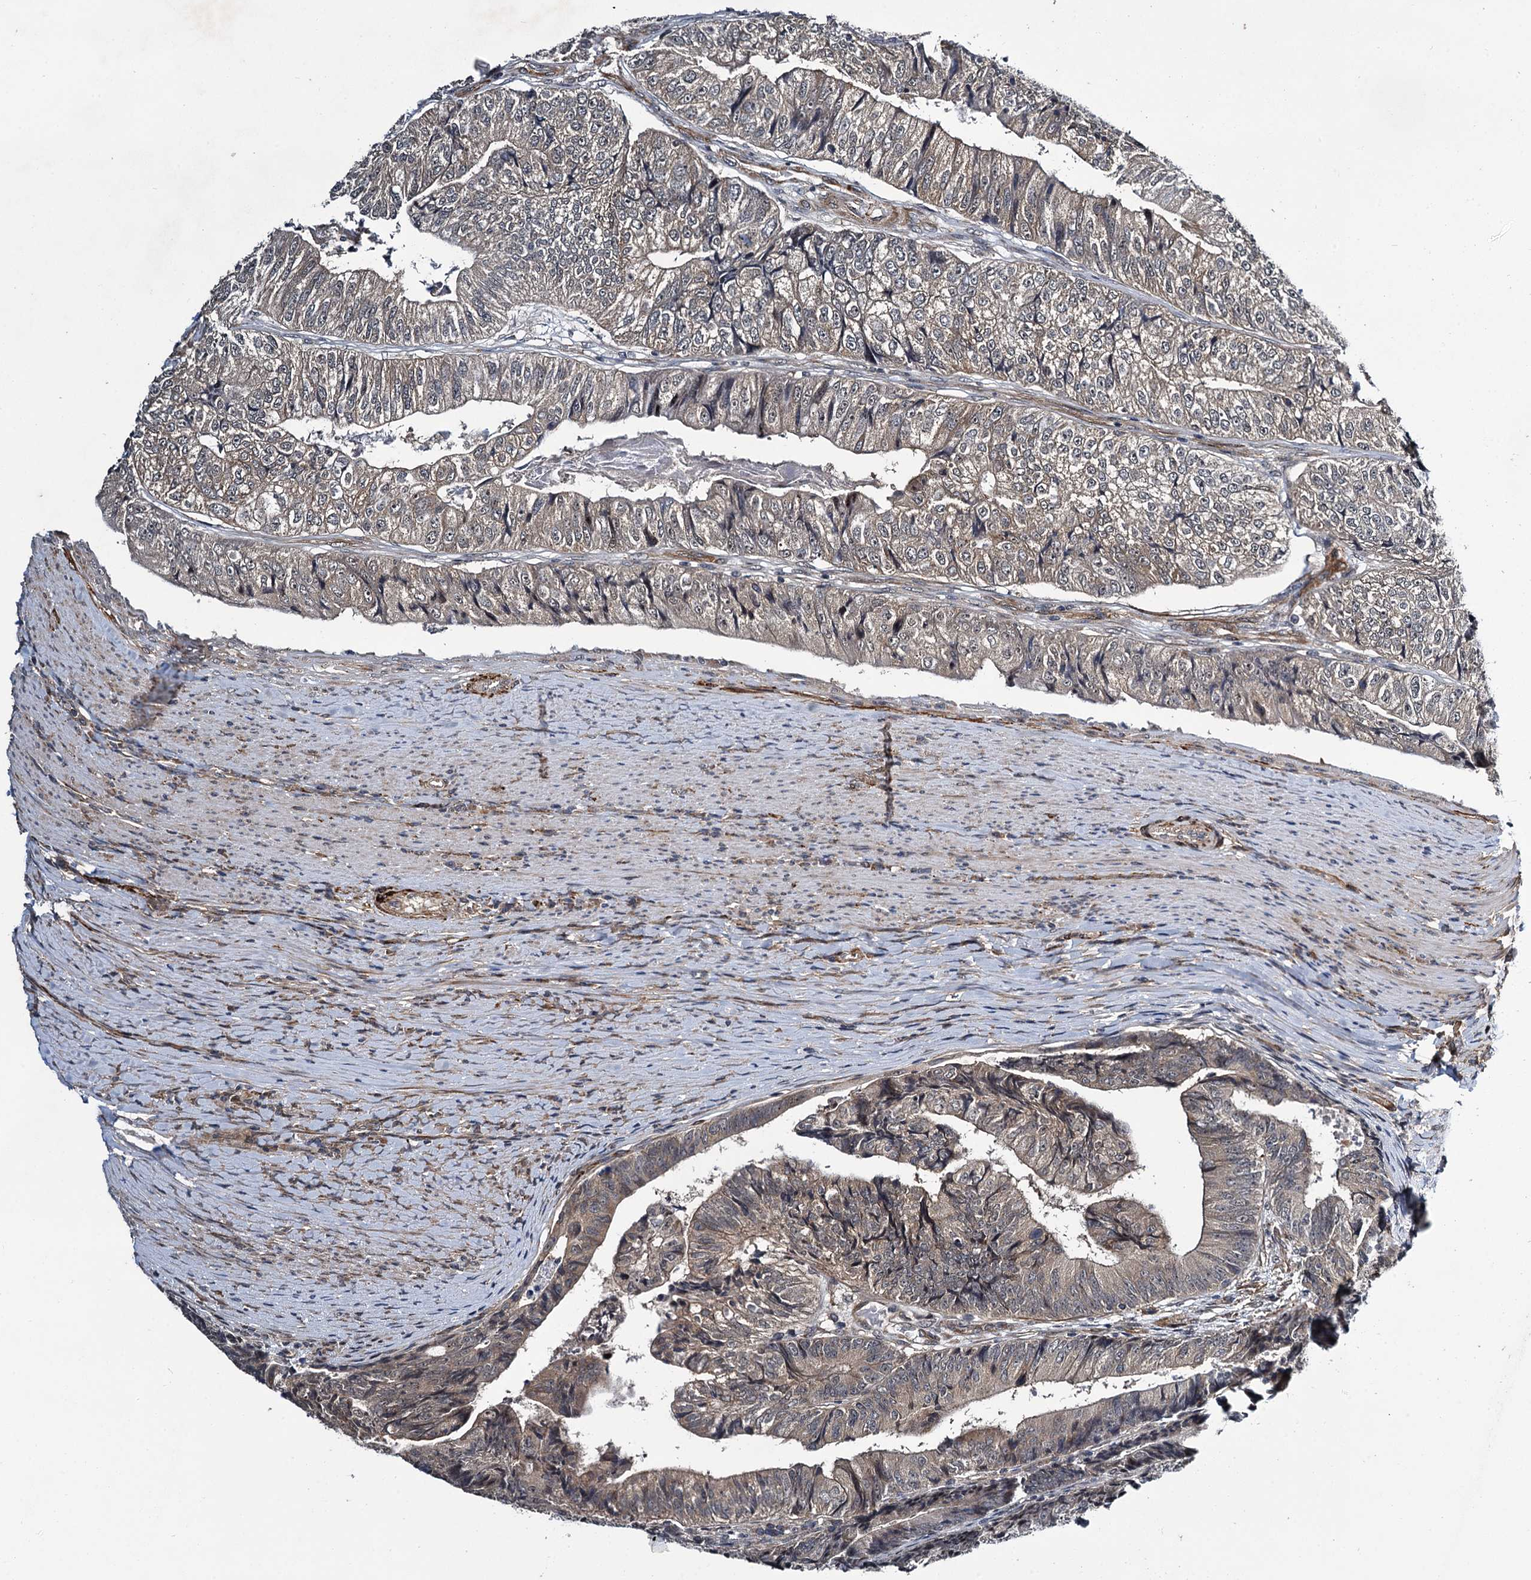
{"staining": {"intensity": "weak", "quantity": "25%-75%", "location": "cytoplasmic/membranous"}, "tissue": "colorectal cancer", "cell_type": "Tumor cells", "image_type": "cancer", "snomed": [{"axis": "morphology", "description": "Adenocarcinoma, NOS"}, {"axis": "topography", "description": "Colon"}], "caption": "Human colorectal cancer (adenocarcinoma) stained with a protein marker reveals weak staining in tumor cells.", "gene": "ARHGAP42", "patient": {"sex": "female", "age": 67}}